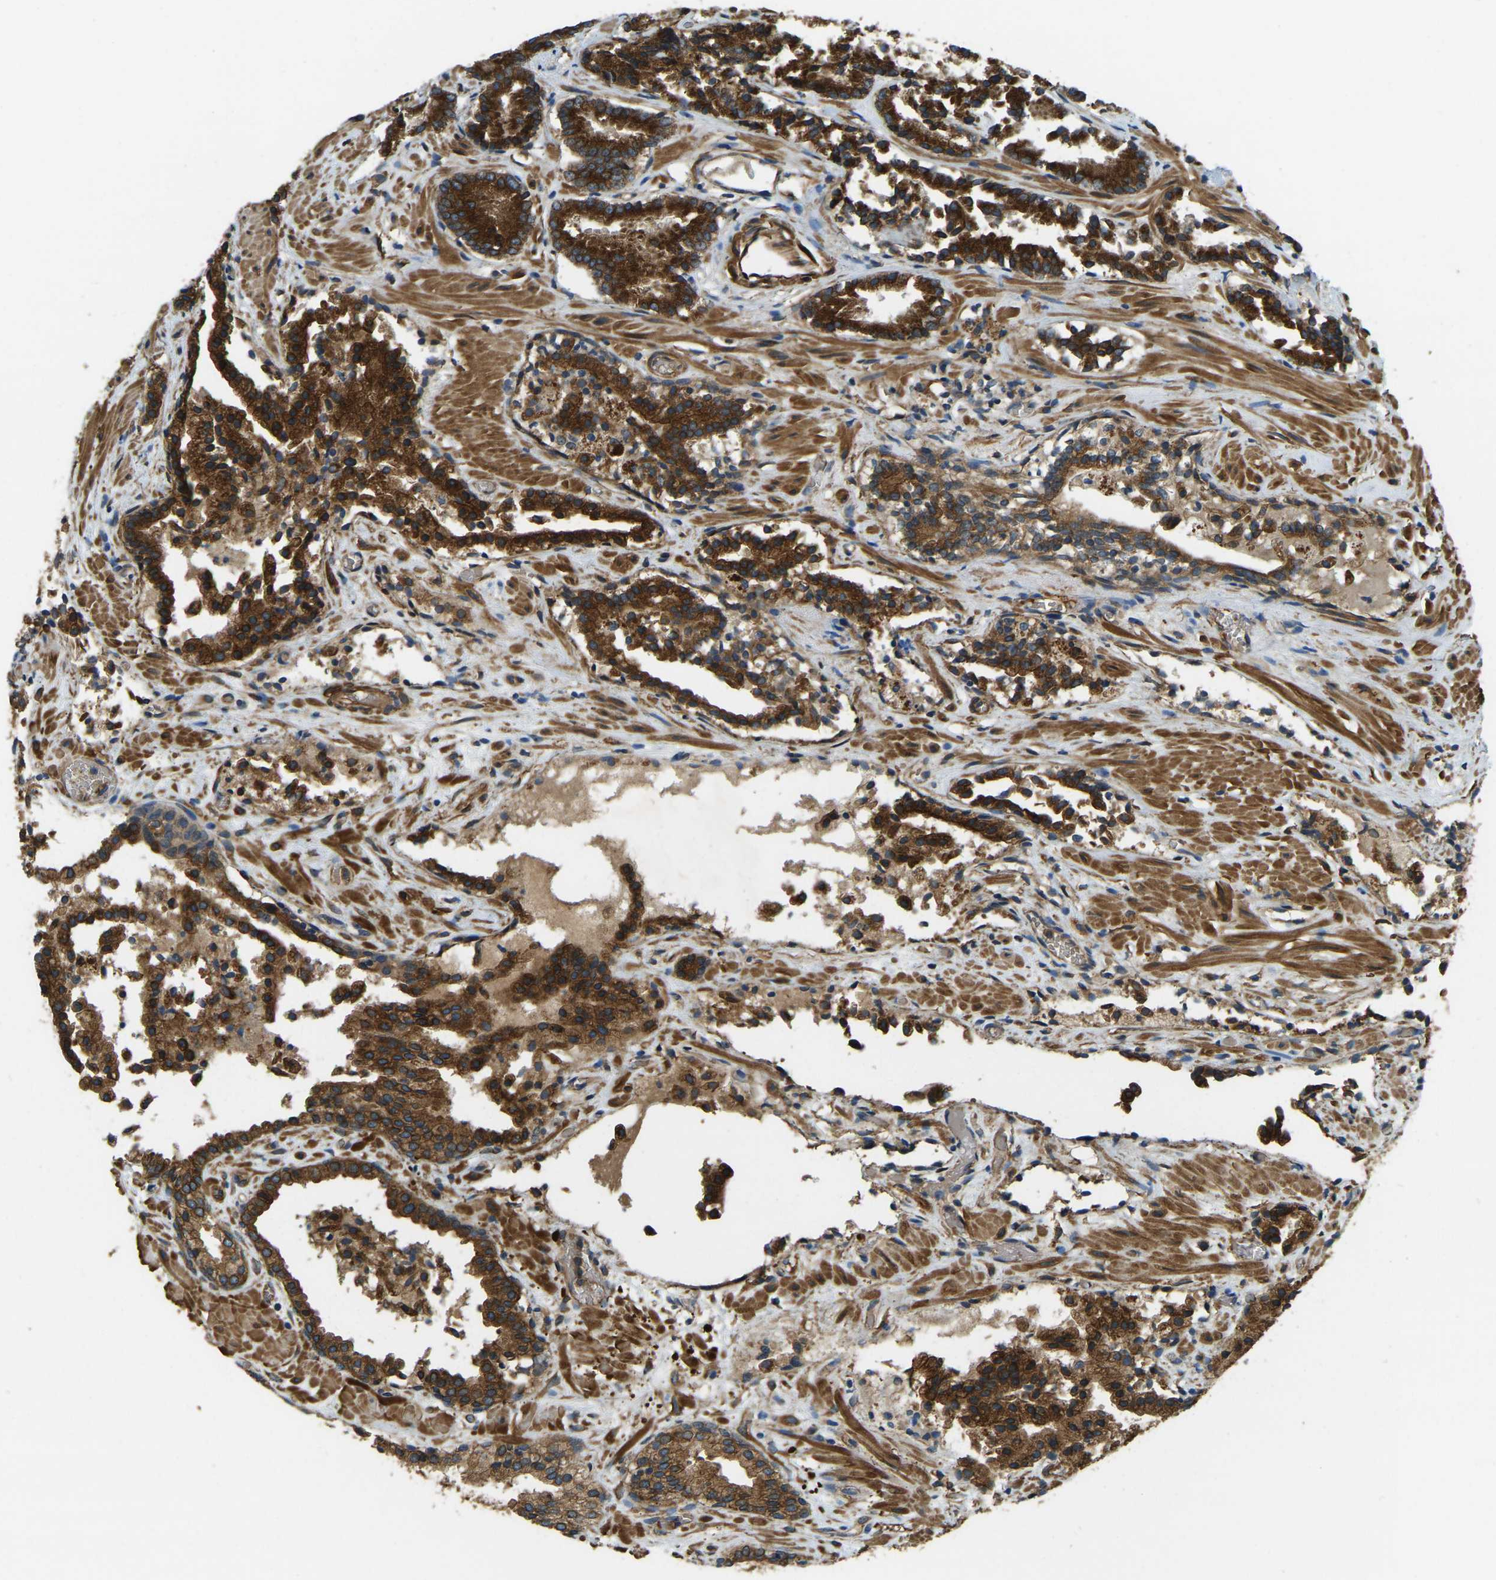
{"staining": {"intensity": "strong", "quantity": ">75%", "location": "cytoplasmic/membranous"}, "tissue": "prostate cancer", "cell_type": "Tumor cells", "image_type": "cancer", "snomed": [{"axis": "morphology", "description": "Adenocarcinoma, Low grade"}, {"axis": "topography", "description": "Prostate"}], "caption": "IHC staining of prostate cancer, which displays high levels of strong cytoplasmic/membranous staining in about >75% of tumor cells indicating strong cytoplasmic/membranous protein positivity. The staining was performed using DAB (3,3'-diaminobenzidine) (brown) for protein detection and nuclei were counterstained in hematoxylin (blue).", "gene": "ERGIC1", "patient": {"sex": "male", "age": 51}}